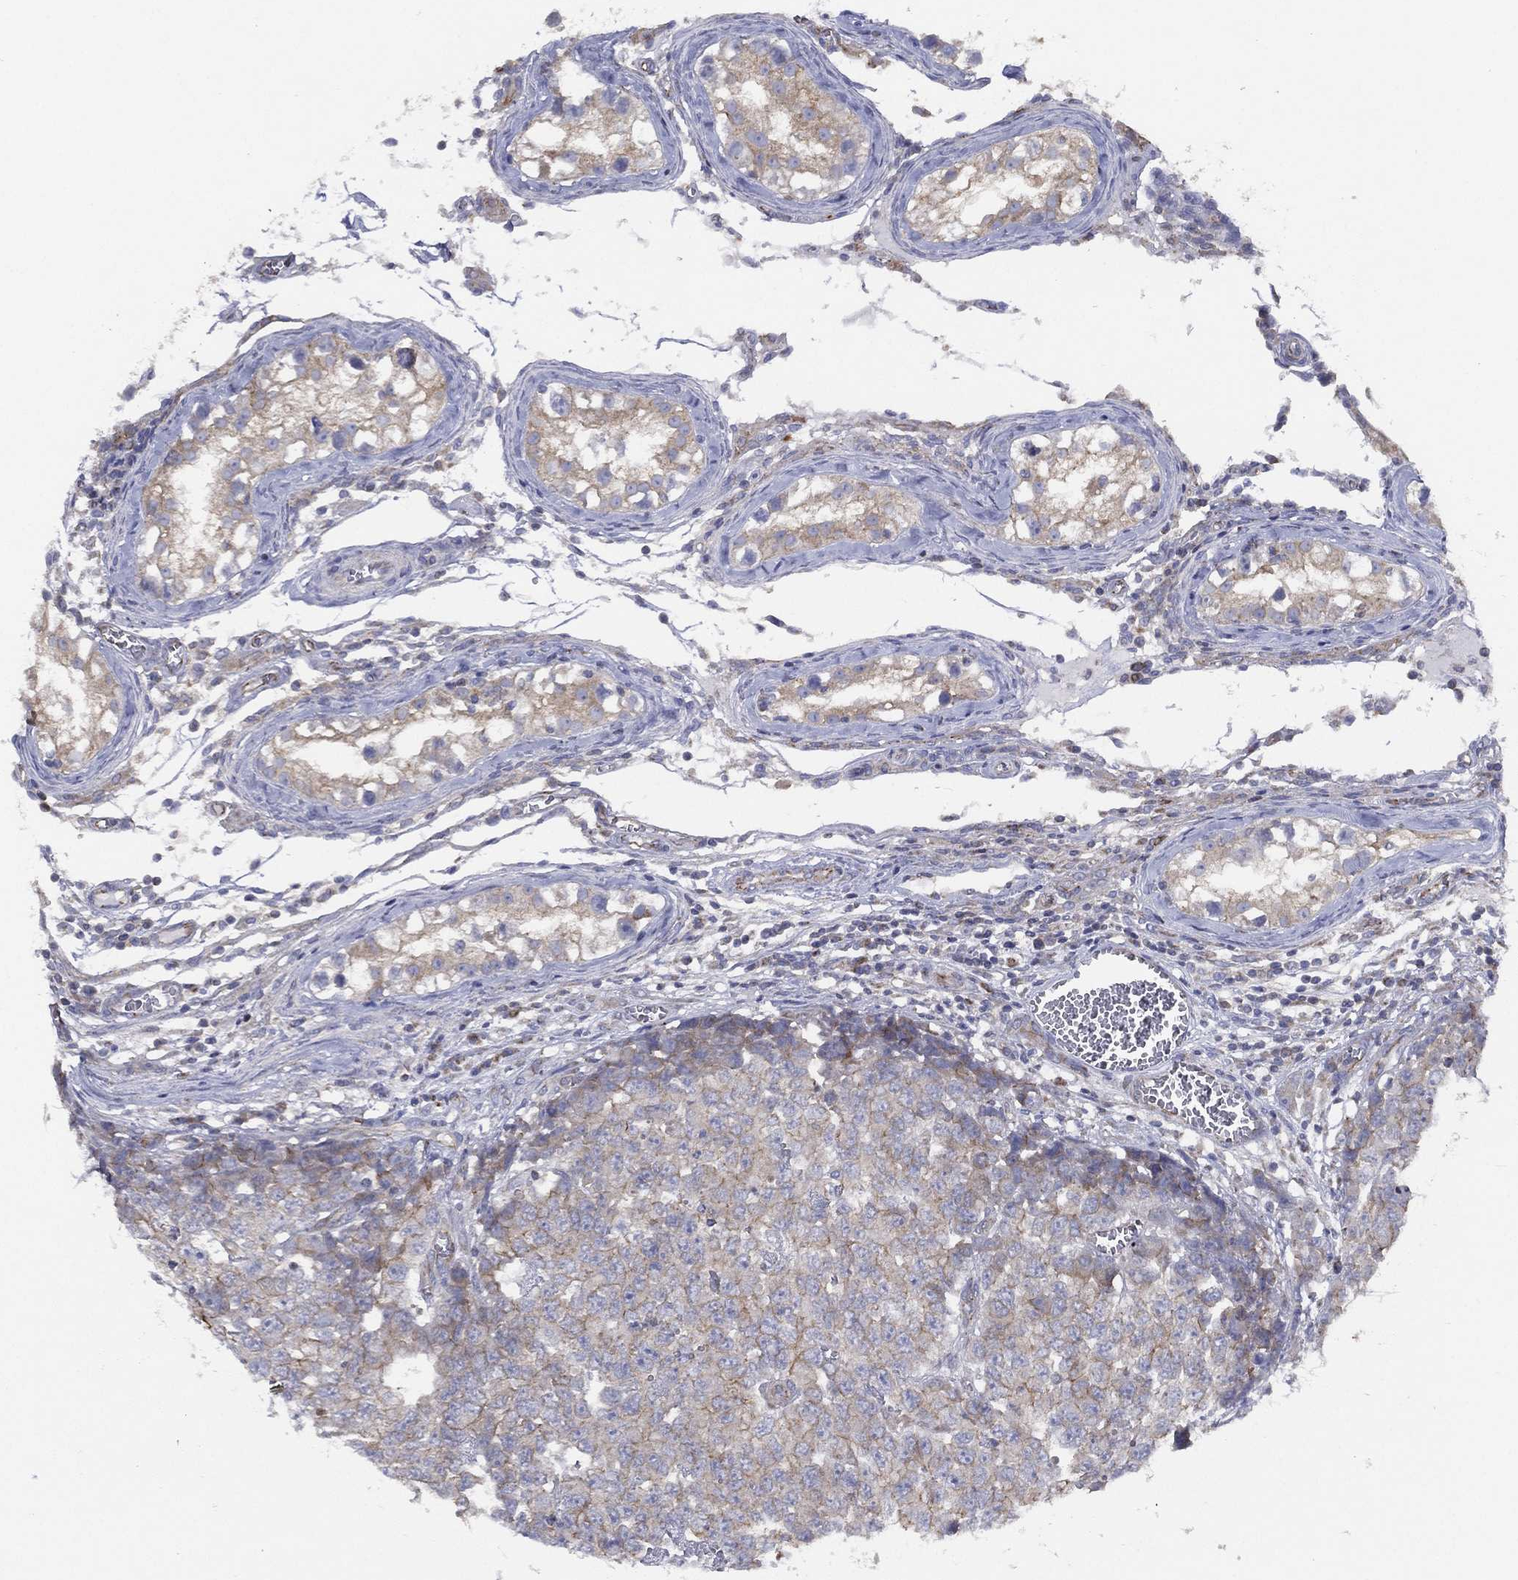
{"staining": {"intensity": "weak", "quantity": "25%-75%", "location": "cytoplasmic/membranous"}, "tissue": "testis cancer", "cell_type": "Tumor cells", "image_type": "cancer", "snomed": [{"axis": "morphology", "description": "Carcinoma, Embryonal, NOS"}, {"axis": "topography", "description": "Testis"}], "caption": "A brown stain labels weak cytoplasmic/membranous expression of a protein in human embryonal carcinoma (testis) tumor cells.", "gene": "ZNF223", "patient": {"sex": "male", "age": 23}}